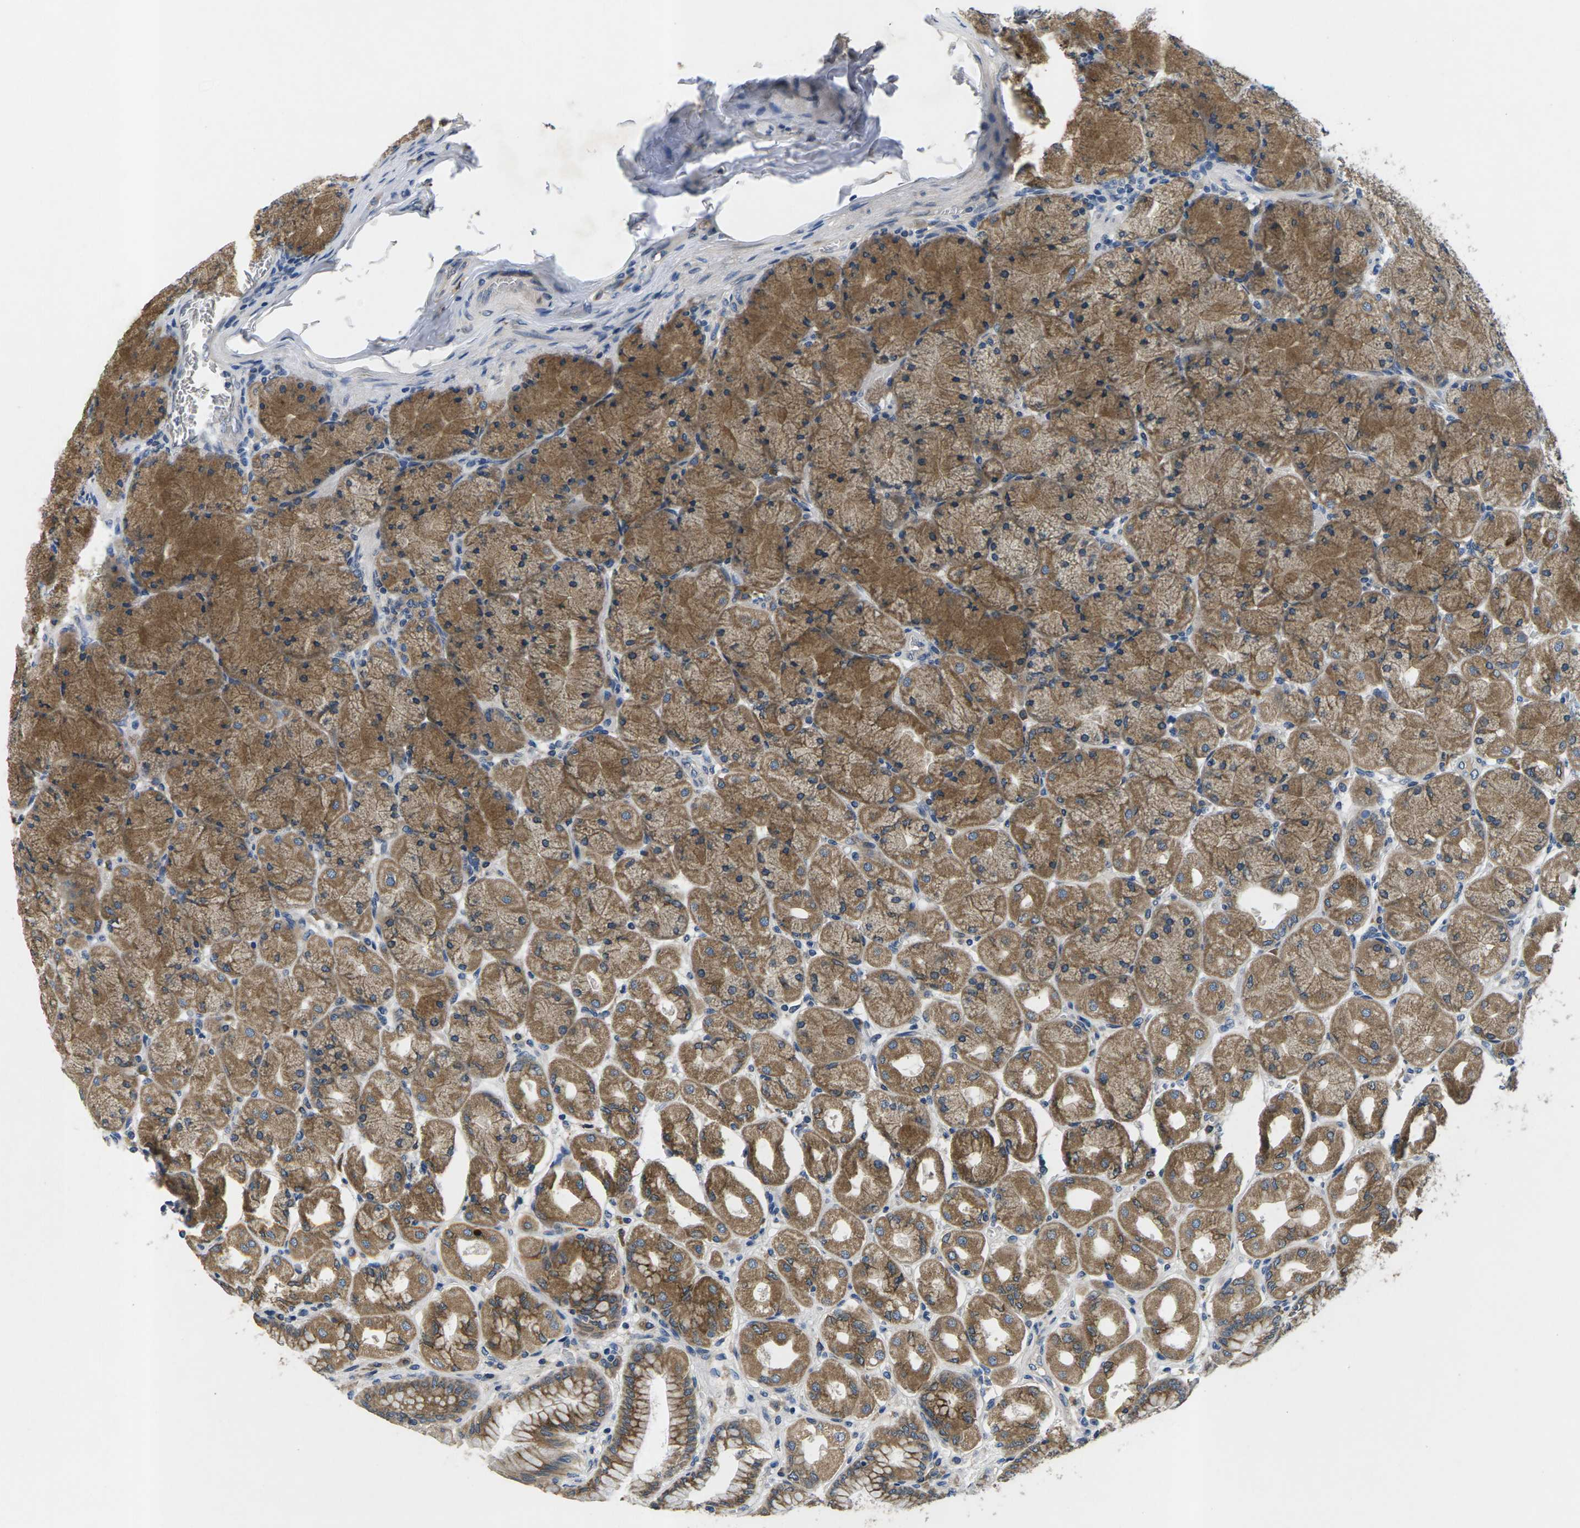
{"staining": {"intensity": "moderate", "quantity": ">75%", "location": "cytoplasmic/membranous"}, "tissue": "stomach", "cell_type": "Glandular cells", "image_type": "normal", "snomed": [{"axis": "morphology", "description": "Normal tissue, NOS"}, {"axis": "topography", "description": "Stomach, upper"}], "caption": "An IHC image of normal tissue is shown. Protein staining in brown shows moderate cytoplasmic/membranous positivity in stomach within glandular cells.", "gene": "ERGIC3", "patient": {"sex": "female", "age": 56}}